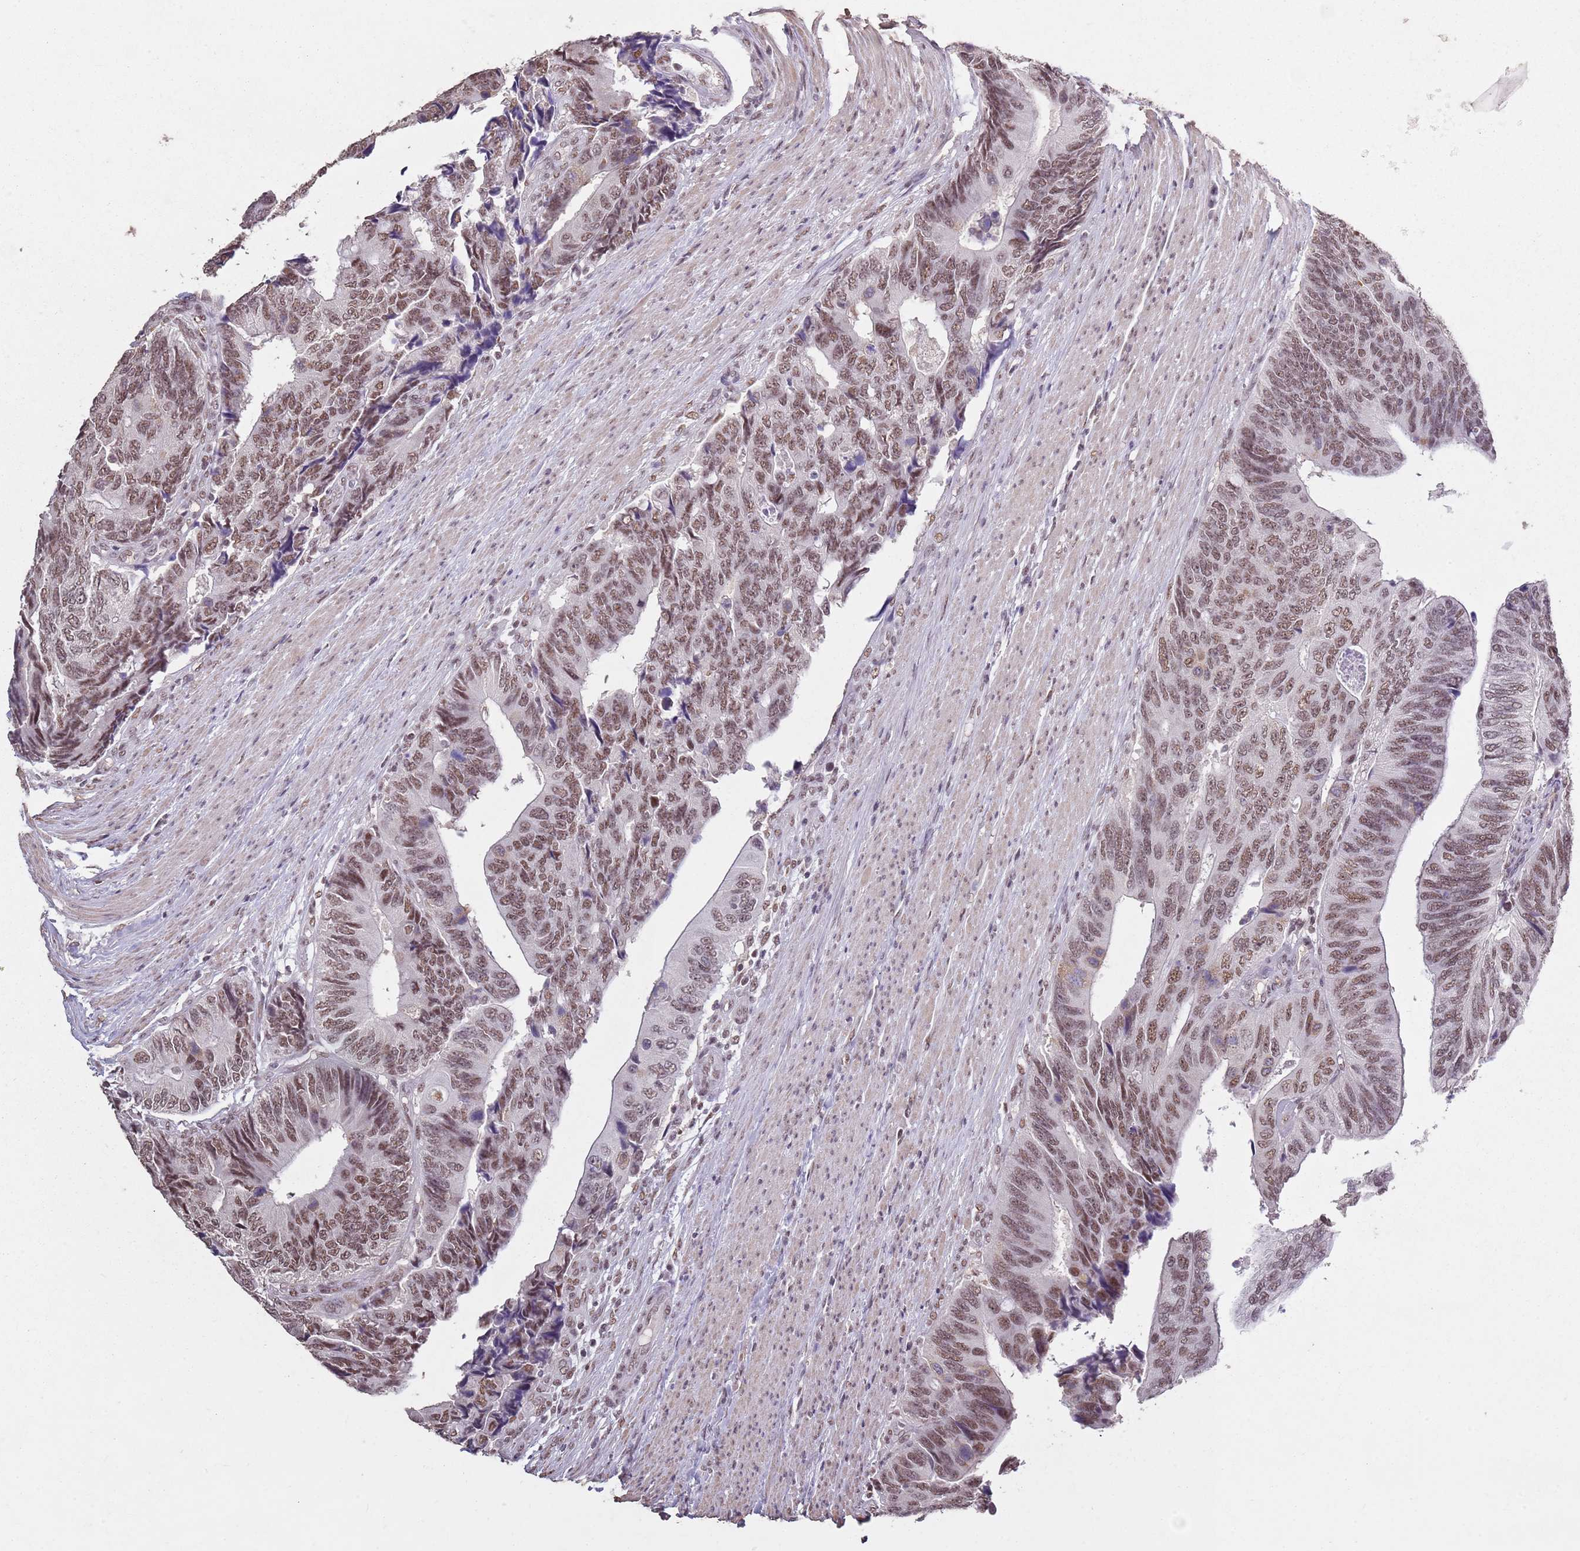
{"staining": {"intensity": "moderate", "quantity": ">75%", "location": "nuclear"}, "tissue": "colorectal cancer", "cell_type": "Tumor cells", "image_type": "cancer", "snomed": [{"axis": "morphology", "description": "Adenocarcinoma, NOS"}, {"axis": "topography", "description": "Colon"}], "caption": "Adenocarcinoma (colorectal) was stained to show a protein in brown. There is medium levels of moderate nuclear positivity in approximately >75% of tumor cells. The staining was performed using DAB (3,3'-diaminobenzidine), with brown indicating positive protein expression. Nuclei are stained blue with hematoxylin.", "gene": "ARL14EP", "patient": {"sex": "male", "age": 87}}